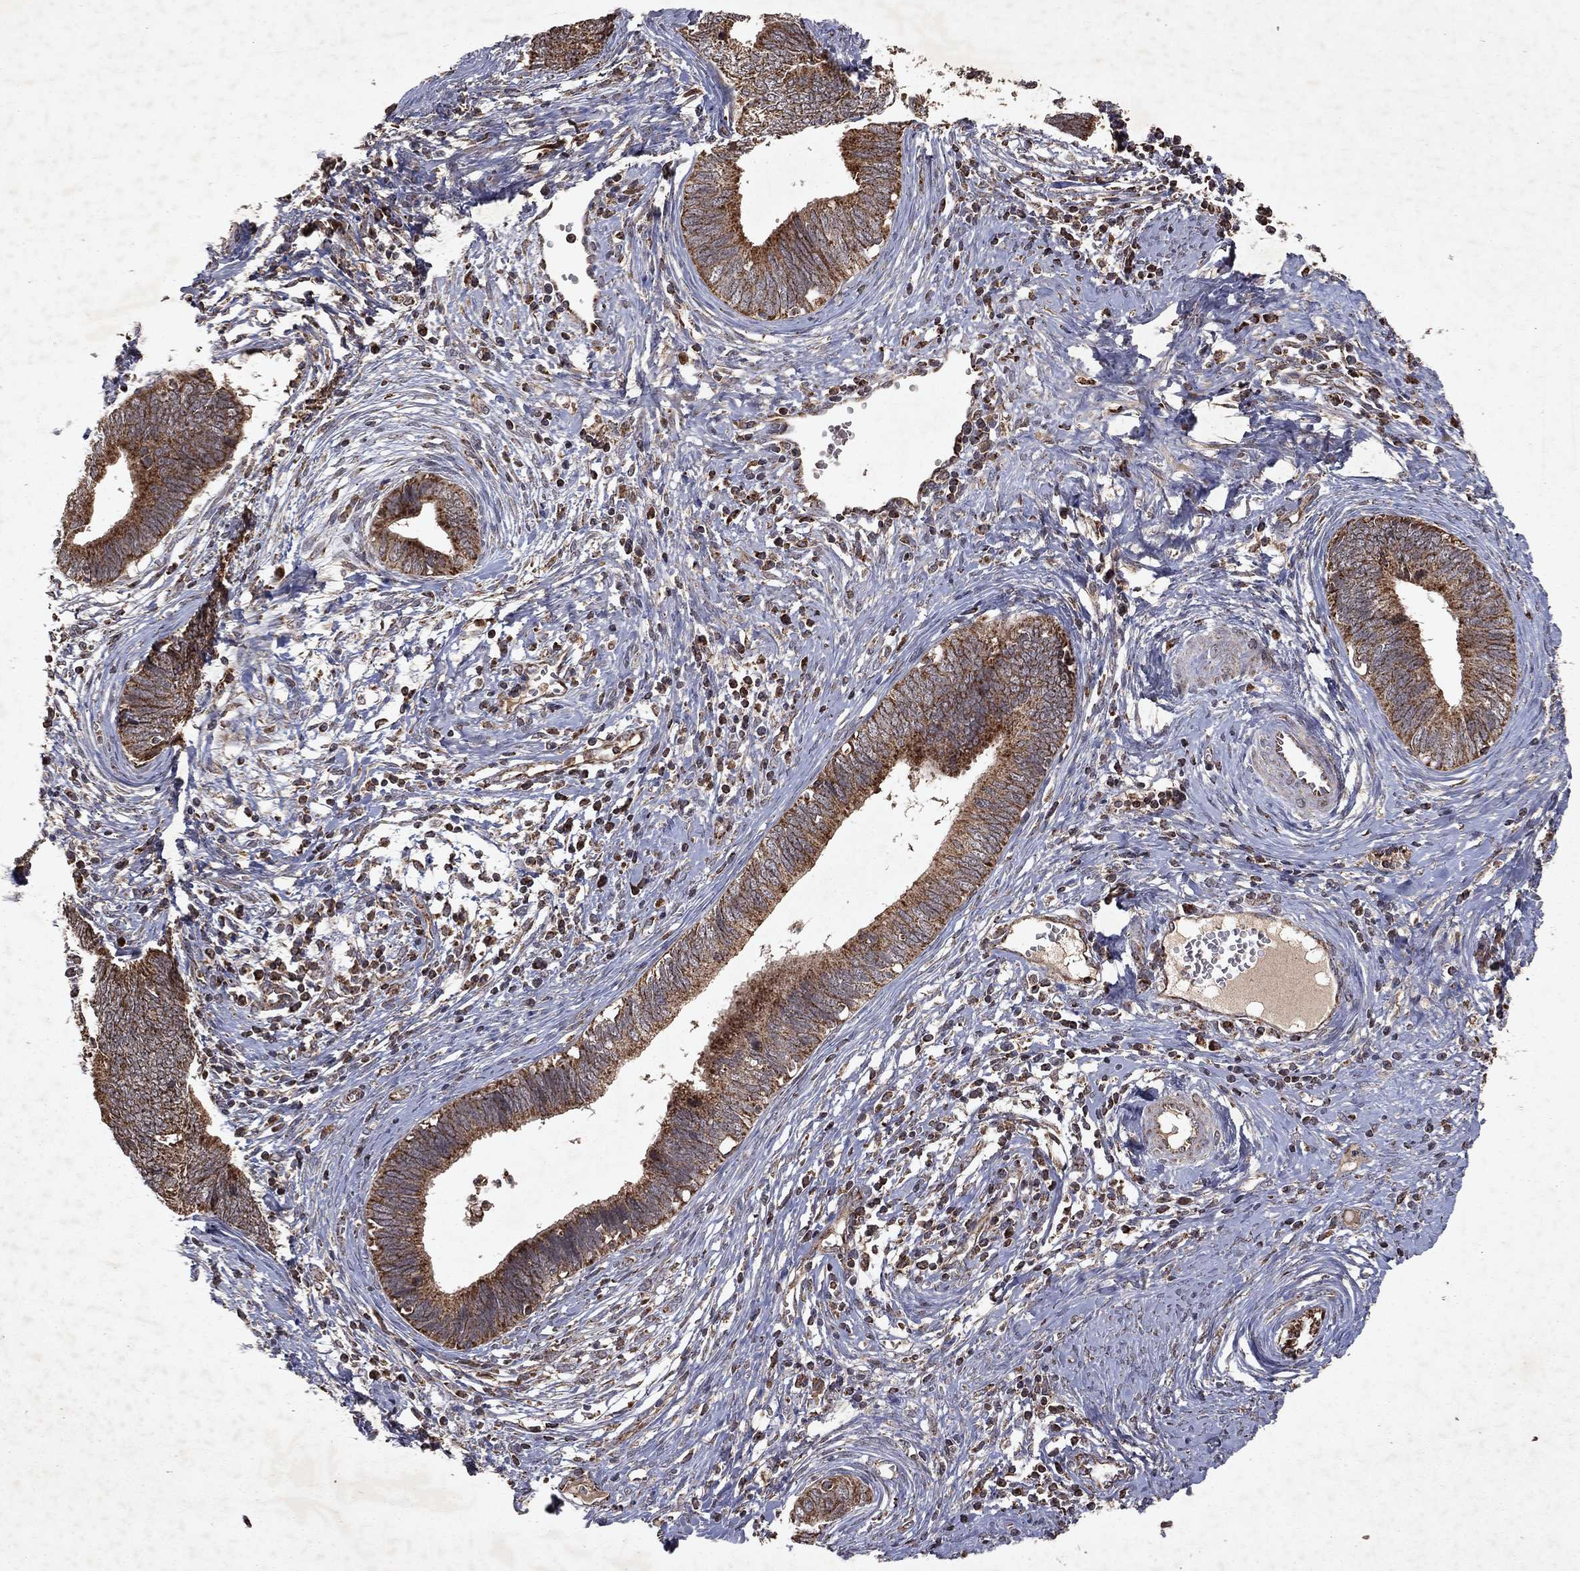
{"staining": {"intensity": "strong", "quantity": "25%-75%", "location": "cytoplasmic/membranous"}, "tissue": "cervical cancer", "cell_type": "Tumor cells", "image_type": "cancer", "snomed": [{"axis": "morphology", "description": "Adenocarcinoma, NOS"}, {"axis": "topography", "description": "Cervix"}], "caption": "Immunohistochemistry (IHC) staining of cervical adenocarcinoma, which shows high levels of strong cytoplasmic/membranous positivity in about 25%-75% of tumor cells indicating strong cytoplasmic/membranous protein expression. The staining was performed using DAB (brown) for protein detection and nuclei were counterstained in hematoxylin (blue).", "gene": "PYROXD2", "patient": {"sex": "female", "age": 42}}